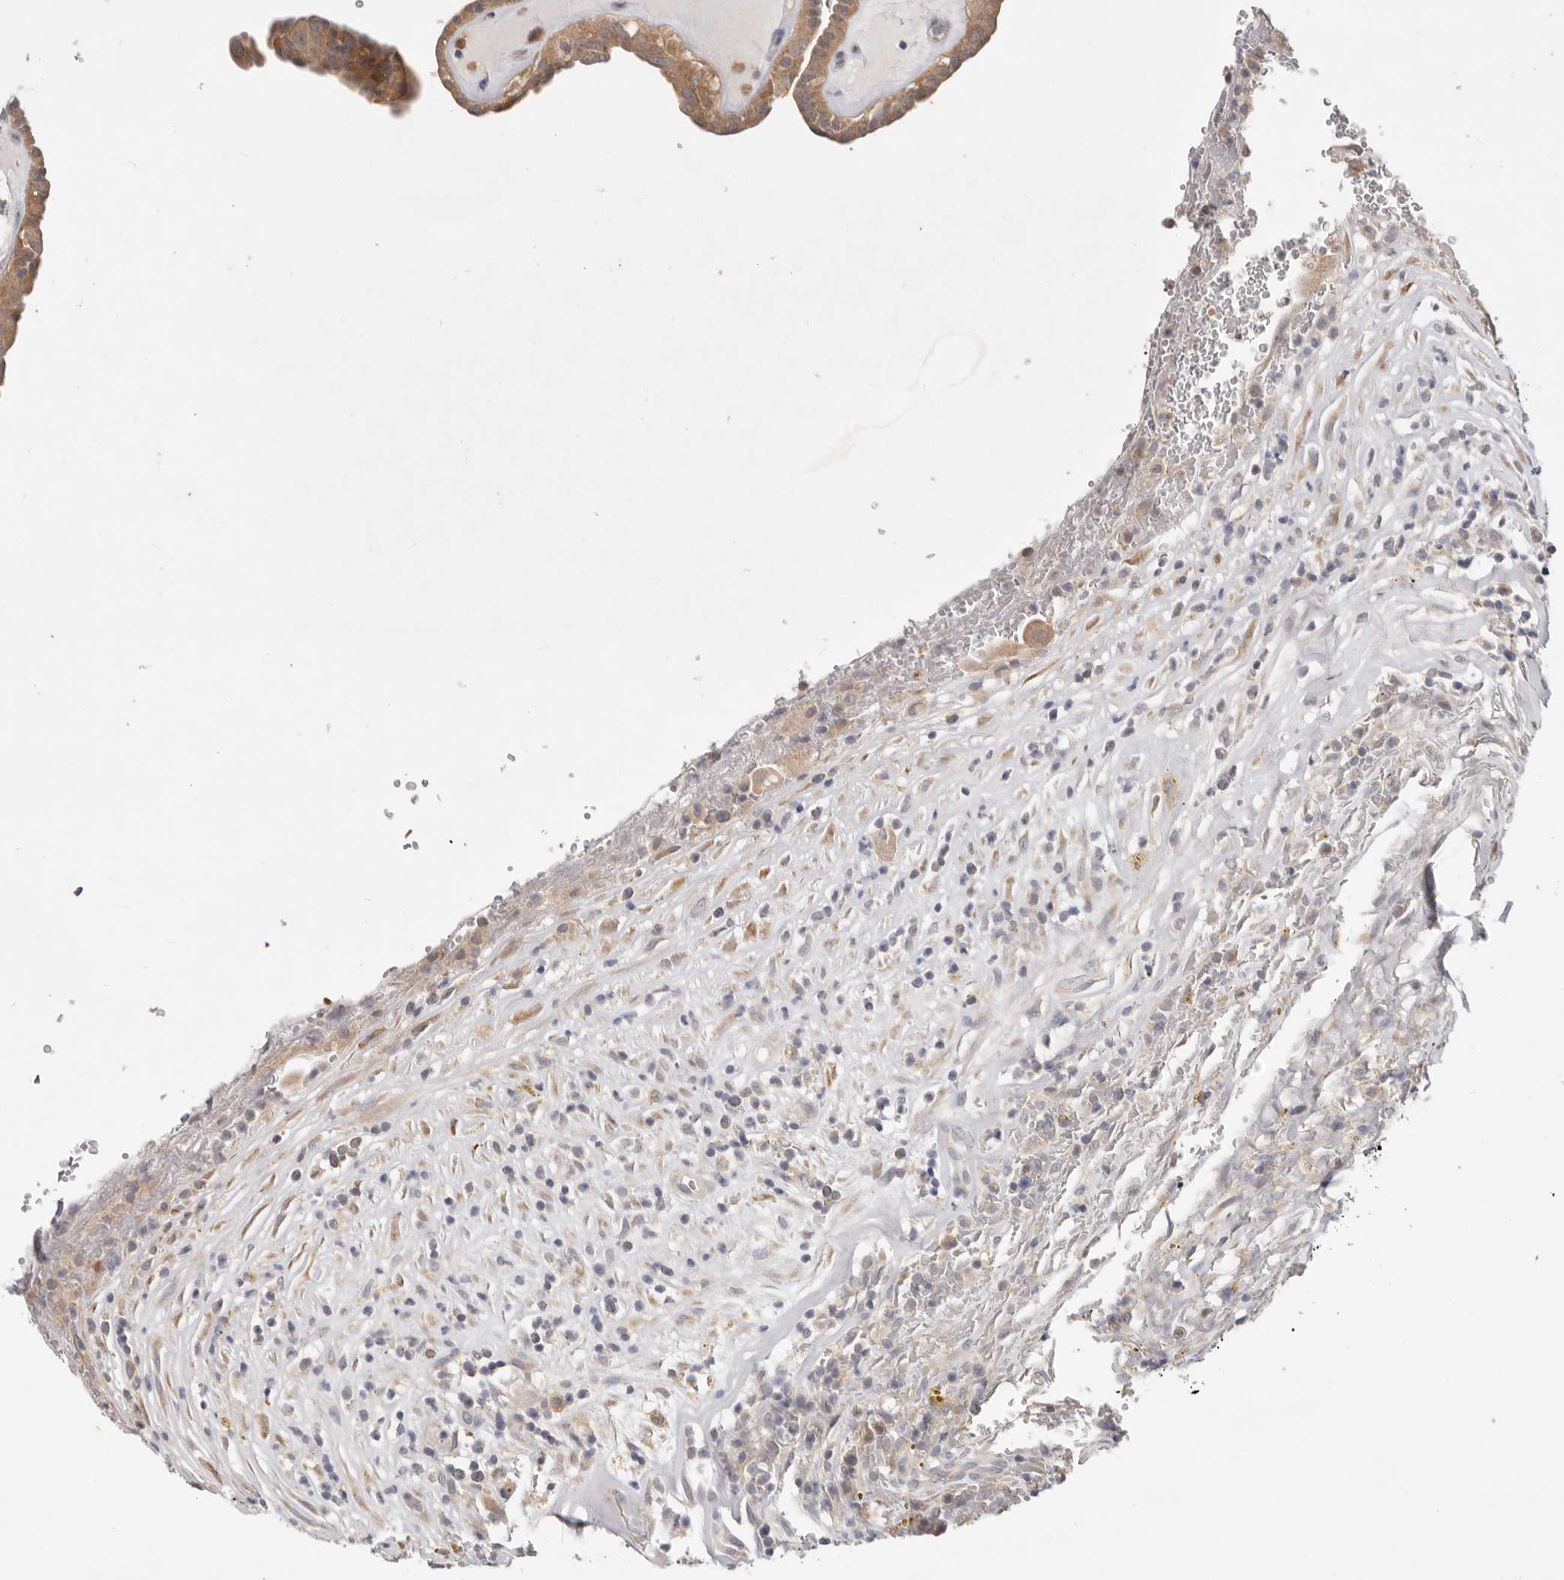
{"staining": {"intensity": "moderate", "quantity": ">75%", "location": "cytoplasmic/membranous"}, "tissue": "thyroid cancer", "cell_type": "Tumor cells", "image_type": "cancer", "snomed": [{"axis": "morphology", "description": "Papillary adenocarcinoma, NOS"}, {"axis": "topography", "description": "Thyroid gland"}], "caption": "High-magnification brightfield microscopy of papillary adenocarcinoma (thyroid) stained with DAB (3,3'-diaminobenzidine) (brown) and counterstained with hematoxylin (blue). tumor cells exhibit moderate cytoplasmic/membranous staining is identified in approximately>75% of cells.", "gene": "WDR77", "patient": {"sex": "male", "age": 77}}